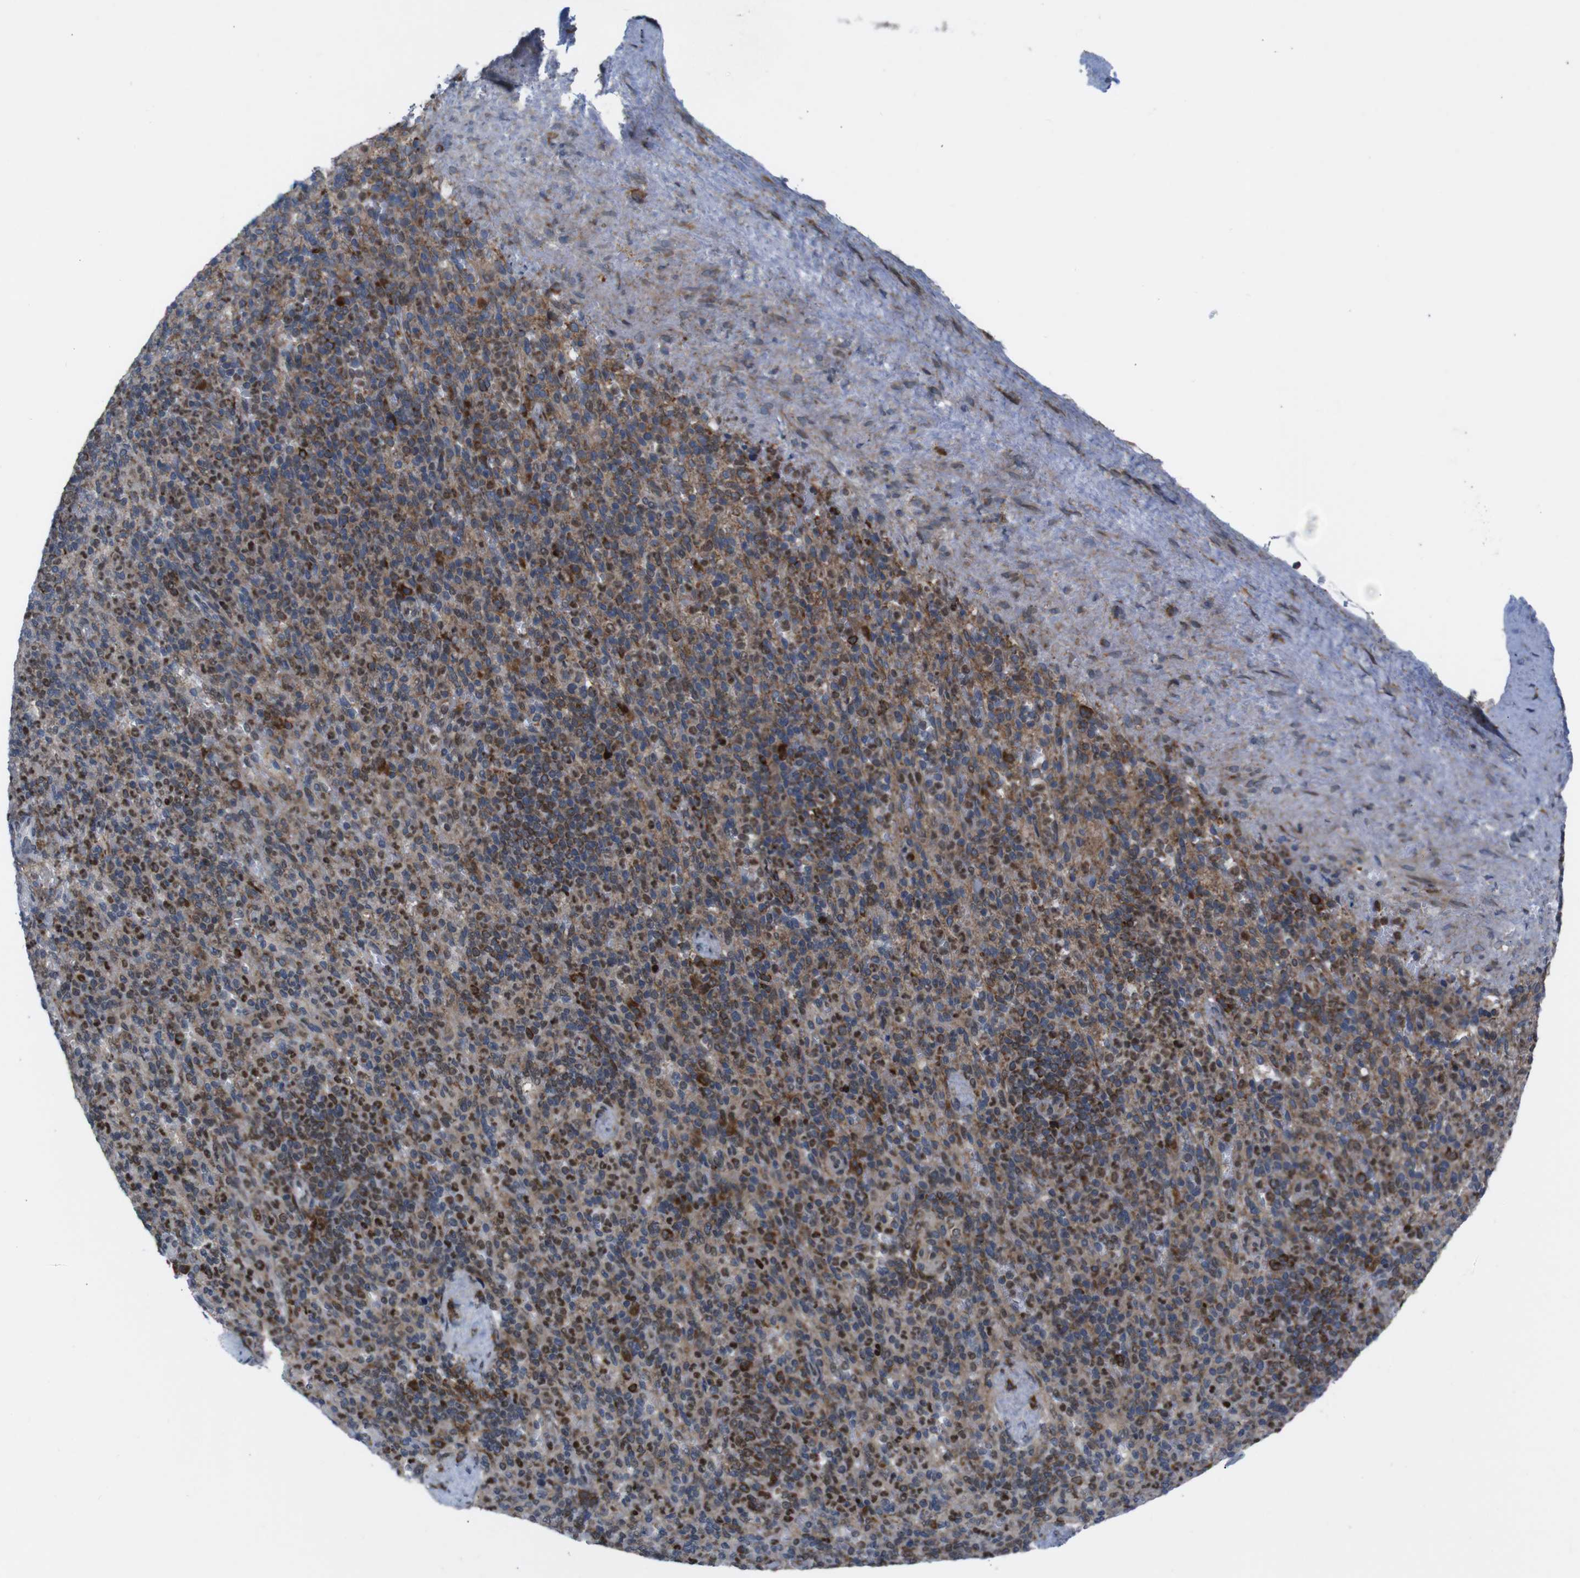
{"staining": {"intensity": "strong", "quantity": "25%-75%", "location": "cytoplasmic/membranous,nuclear"}, "tissue": "spleen", "cell_type": "Cells in red pulp", "image_type": "normal", "snomed": [{"axis": "morphology", "description": "Normal tissue, NOS"}, {"axis": "topography", "description": "Spleen"}], "caption": "The histopathology image shows immunohistochemical staining of unremarkable spleen. There is strong cytoplasmic/membranous,nuclear positivity is identified in approximately 25%-75% of cells in red pulp.", "gene": "PTPN1", "patient": {"sex": "female", "age": 74}}